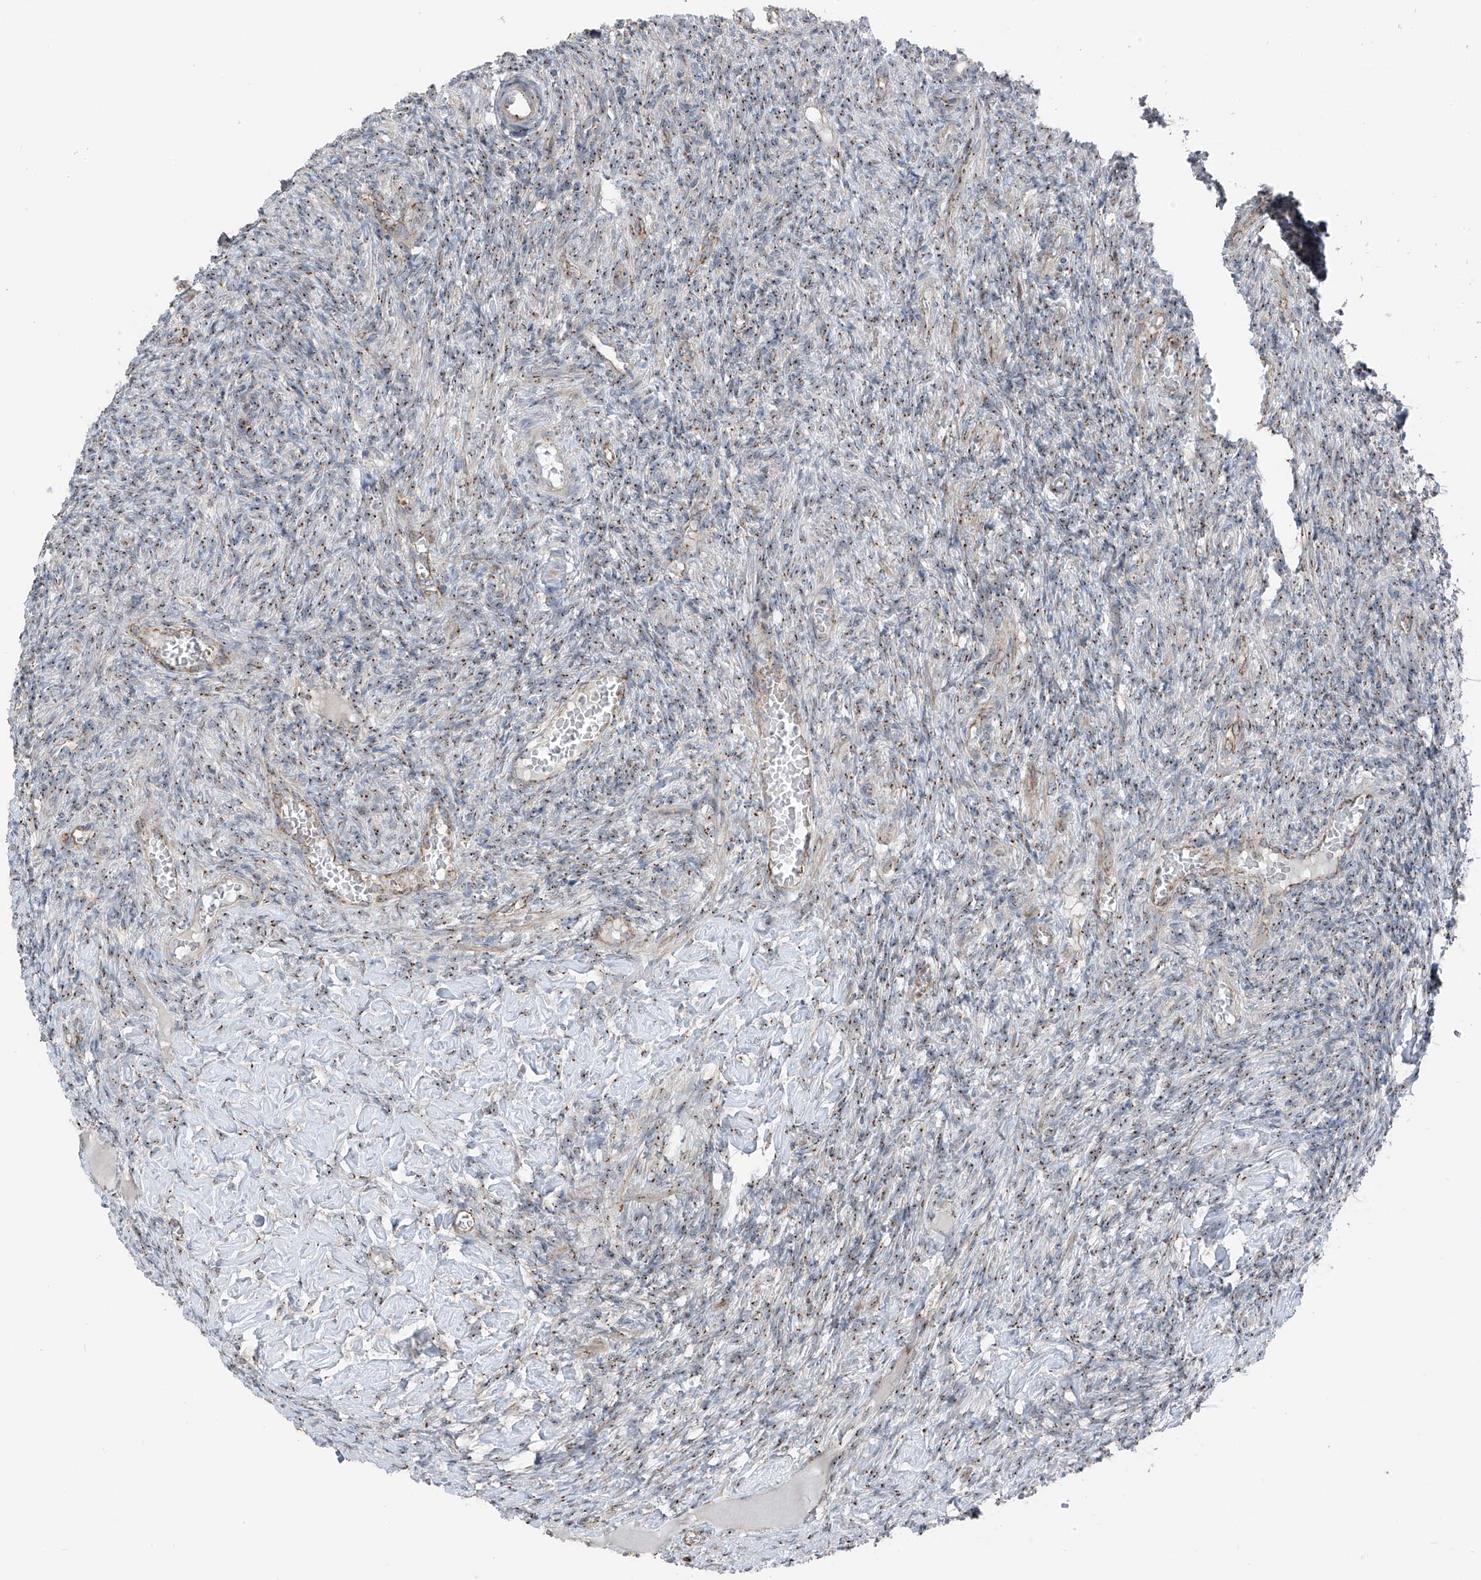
{"staining": {"intensity": "moderate", "quantity": ">75%", "location": "cytoplasmic/membranous"}, "tissue": "ovary", "cell_type": "Ovarian stroma cells", "image_type": "normal", "snomed": [{"axis": "morphology", "description": "Normal tissue, NOS"}, {"axis": "topography", "description": "Ovary"}], "caption": "Immunohistochemical staining of unremarkable ovary demonstrates >75% levels of moderate cytoplasmic/membranous protein positivity in approximately >75% of ovarian stroma cells. Immunohistochemistry stains the protein in brown and the nuclei are stained blue.", "gene": "ERLEC1", "patient": {"sex": "female", "age": 27}}